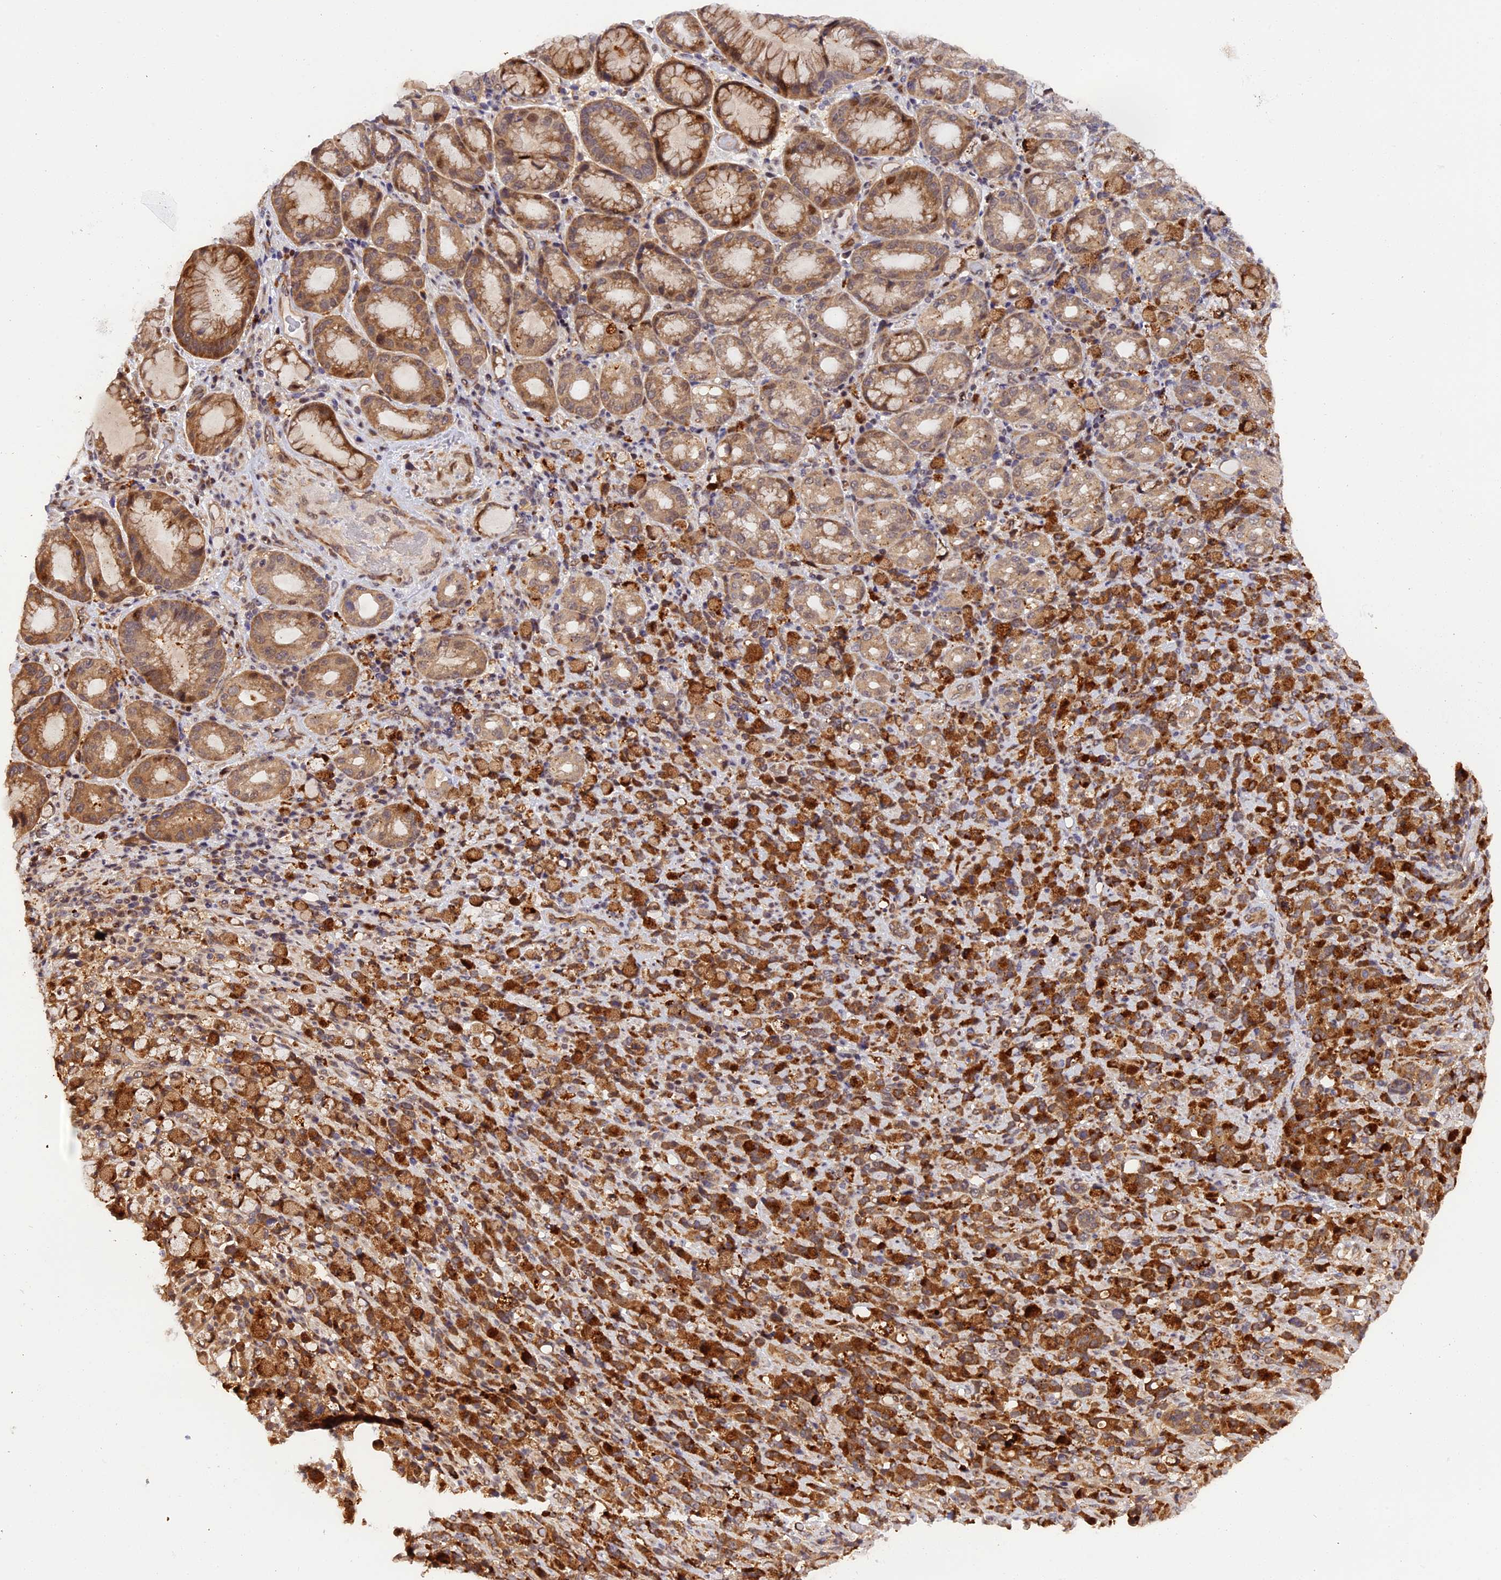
{"staining": {"intensity": "strong", "quantity": ">75%", "location": "cytoplasmic/membranous"}, "tissue": "stomach cancer", "cell_type": "Tumor cells", "image_type": "cancer", "snomed": [{"axis": "morphology", "description": "Normal tissue, NOS"}, {"axis": "morphology", "description": "Adenocarcinoma, NOS"}, {"axis": "topography", "description": "Stomach"}], "caption": "Protein expression analysis of stomach cancer demonstrates strong cytoplasmic/membranous positivity in approximately >75% of tumor cells.", "gene": "SAMD4A", "patient": {"sex": "female", "age": 79}}